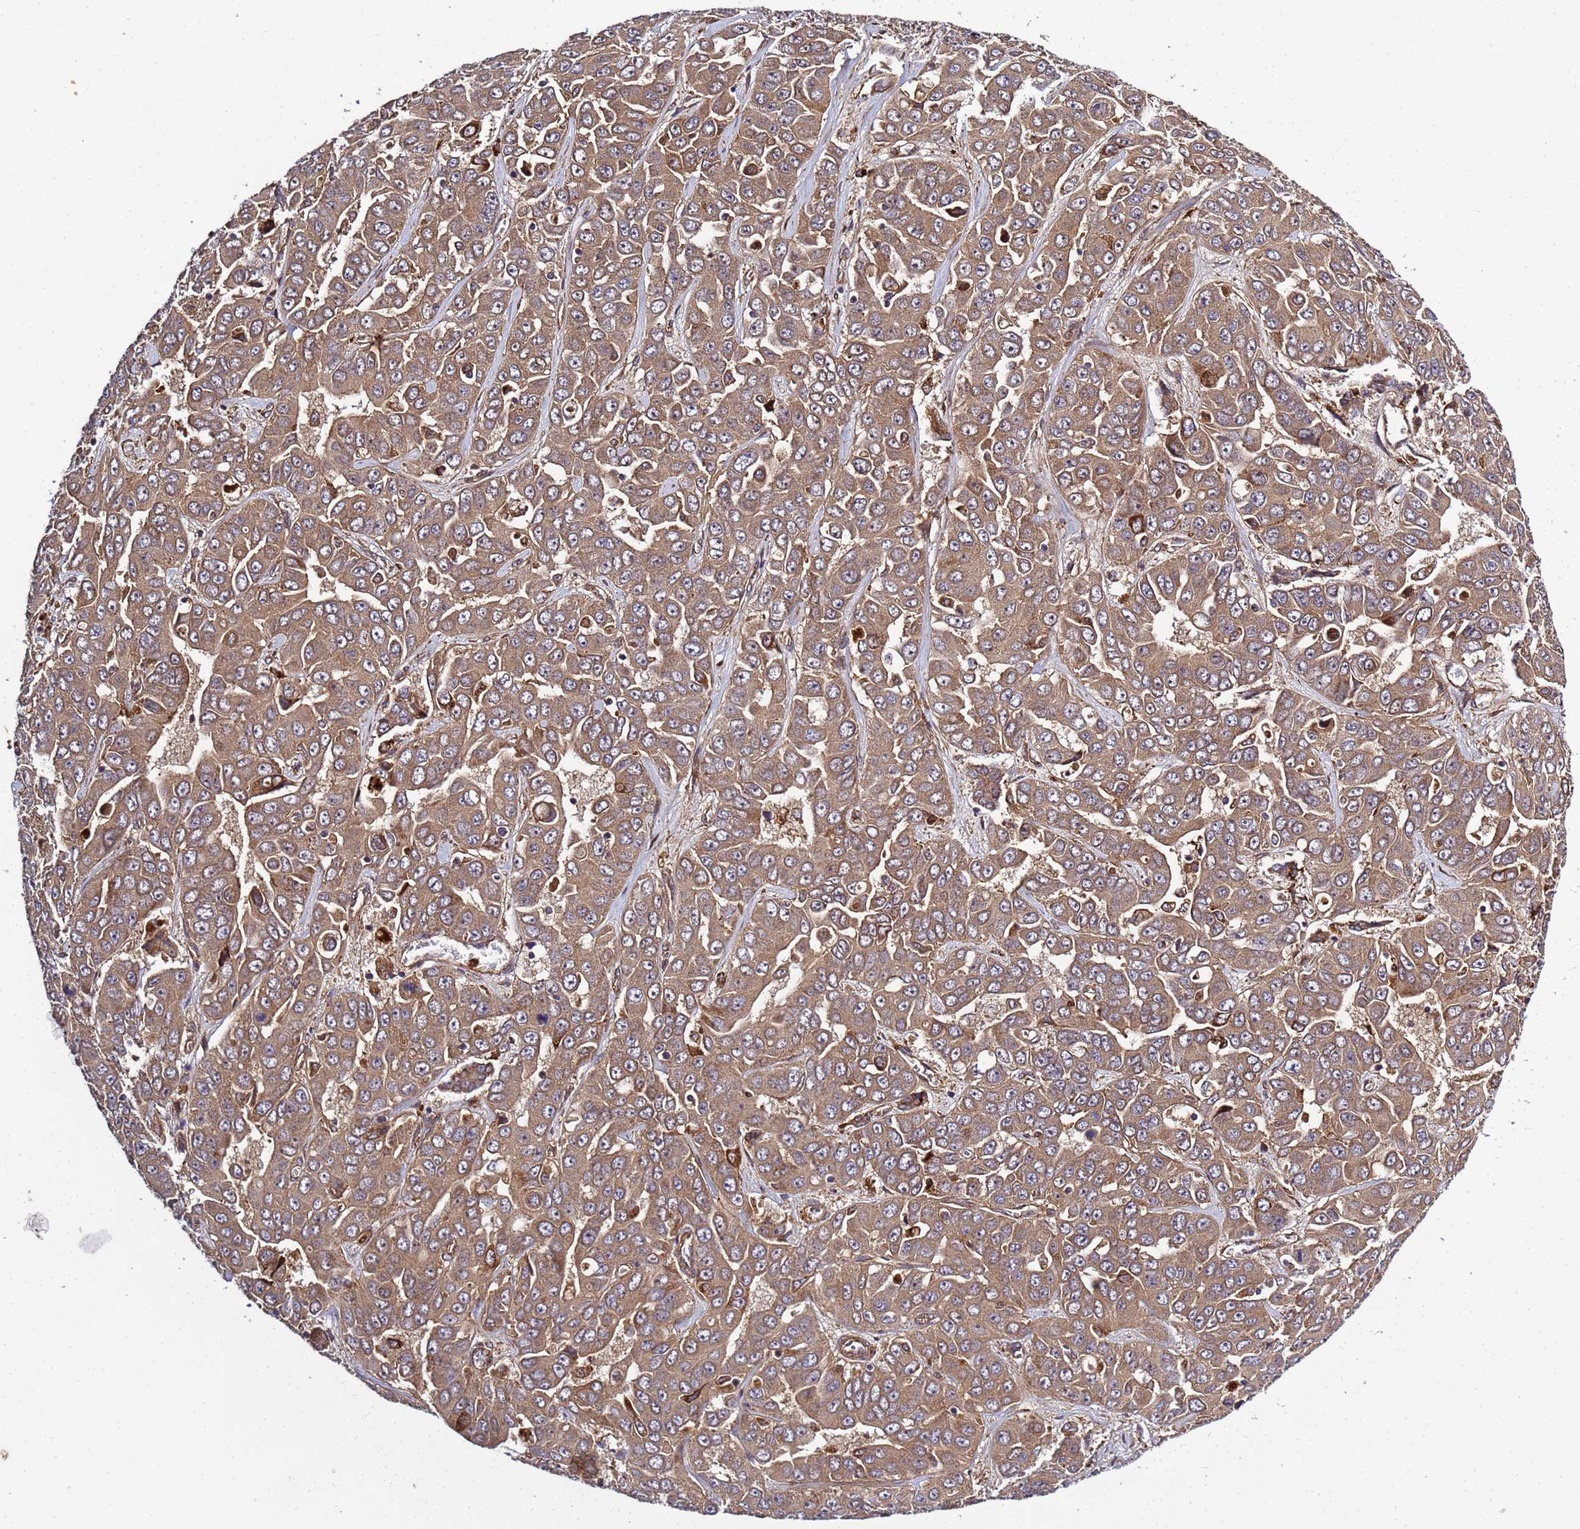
{"staining": {"intensity": "moderate", "quantity": ">75%", "location": "cytoplasmic/membranous"}, "tissue": "liver cancer", "cell_type": "Tumor cells", "image_type": "cancer", "snomed": [{"axis": "morphology", "description": "Cholangiocarcinoma"}, {"axis": "topography", "description": "Liver"}], "caption": "Human liver cholangiocarcinoma stained with a brown dye exhibits moderate cytoplasmic/membranous positive positivity in about >75% of tumor cells.", "gene": "C8orf34", "patient": {"sex": "female", "age": 52}}